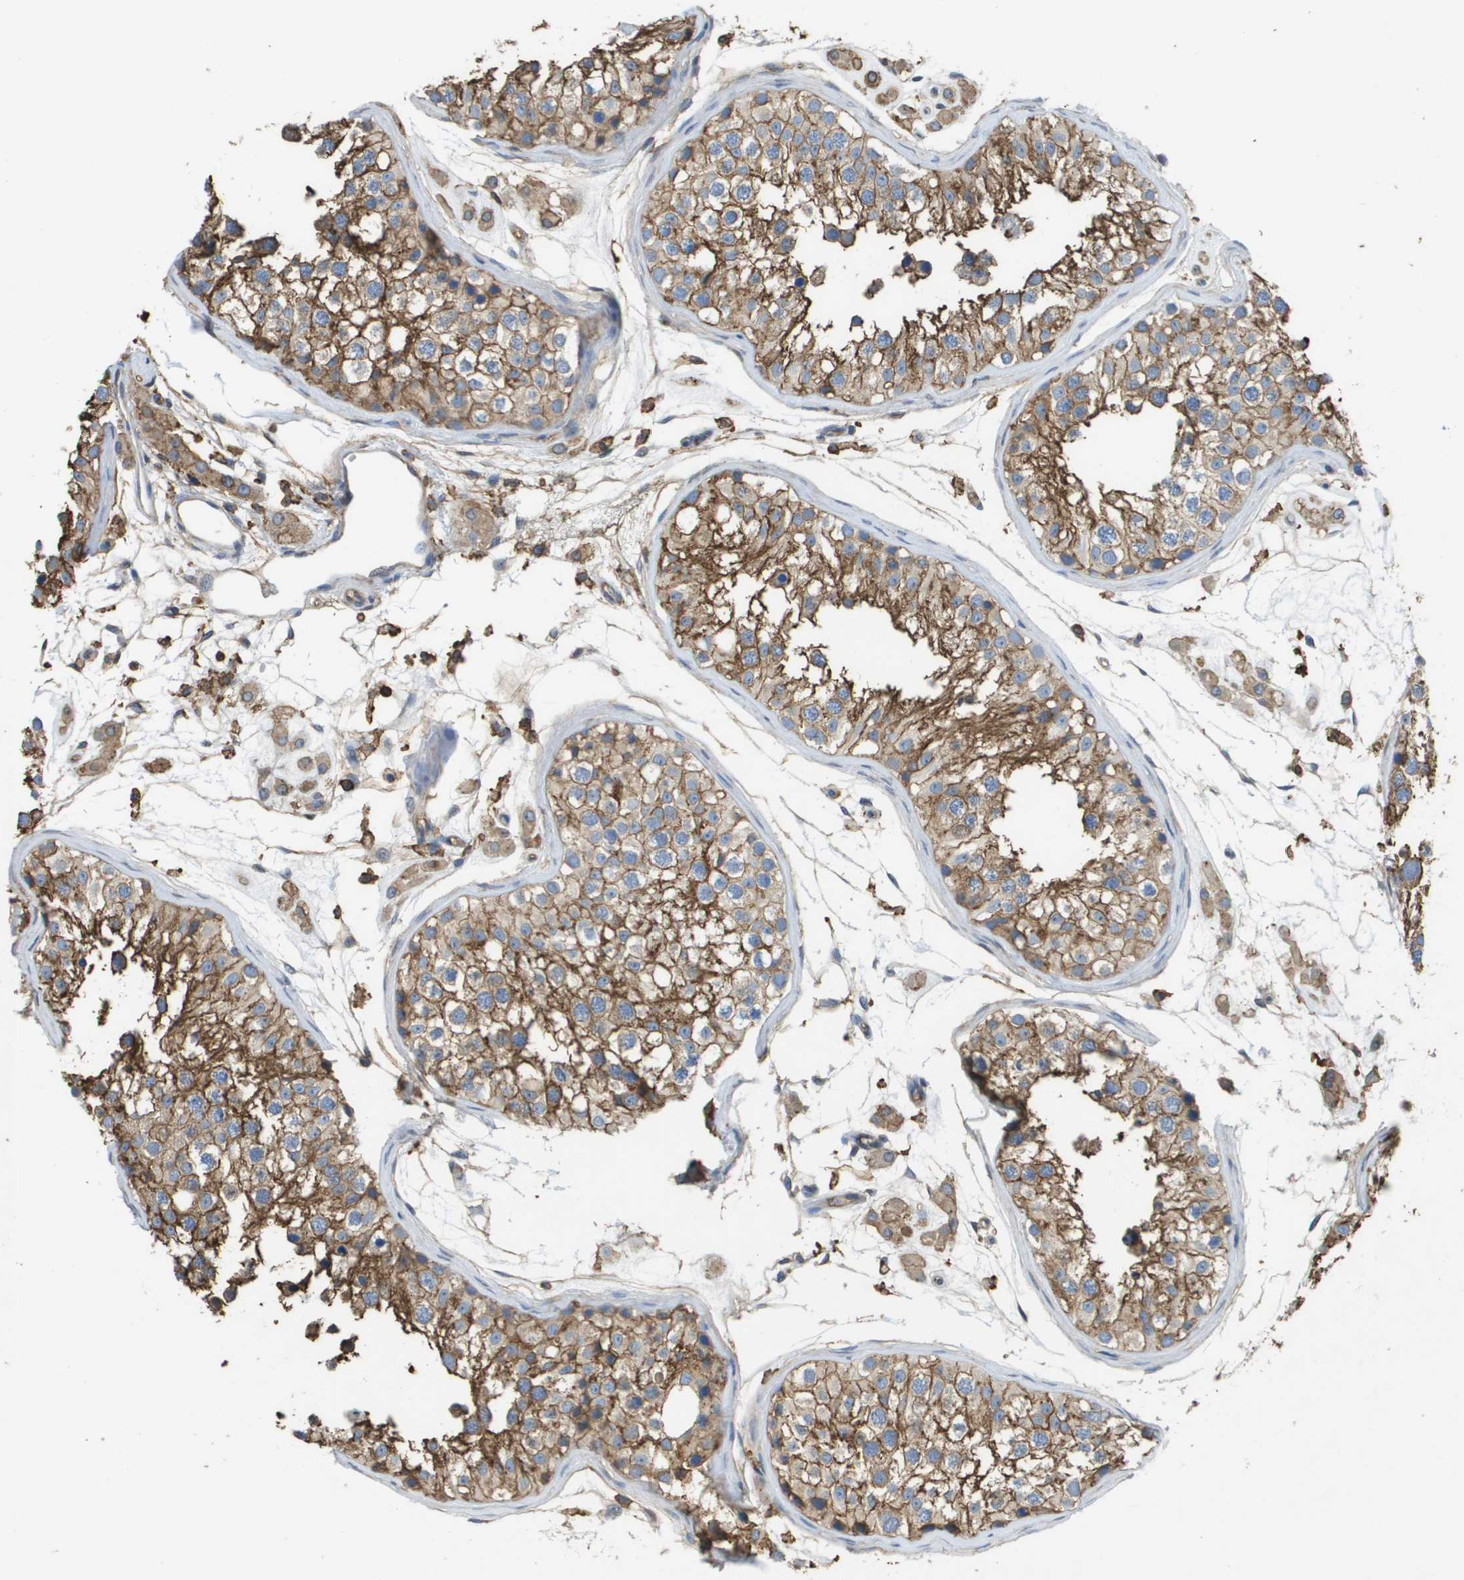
{"staining": {"intensity": "moderate", "quantity": "25%-75%", "location": "cytoplasmic/membranous"}, "tissue": "testis", "cell_type": "Cells in seminiferous ducts", "image_type": "normal", "snomed": [{"axis": "morphology", "description": "Normal tissue, NOS"}, {"axis": "morphology", "description": "Adenocarcinoma, metastatic, NOS"}, {"axis": "topography", "description": "Testis"}], "caption": "IHC of unremarkable testis exhibits medium levels of moderate cytoplasmic/membranous positivity in about 25%-75% of cells in seminiferous ducts.", "gene": "PASK", "patient": {"sex": "male", "age": 26}}